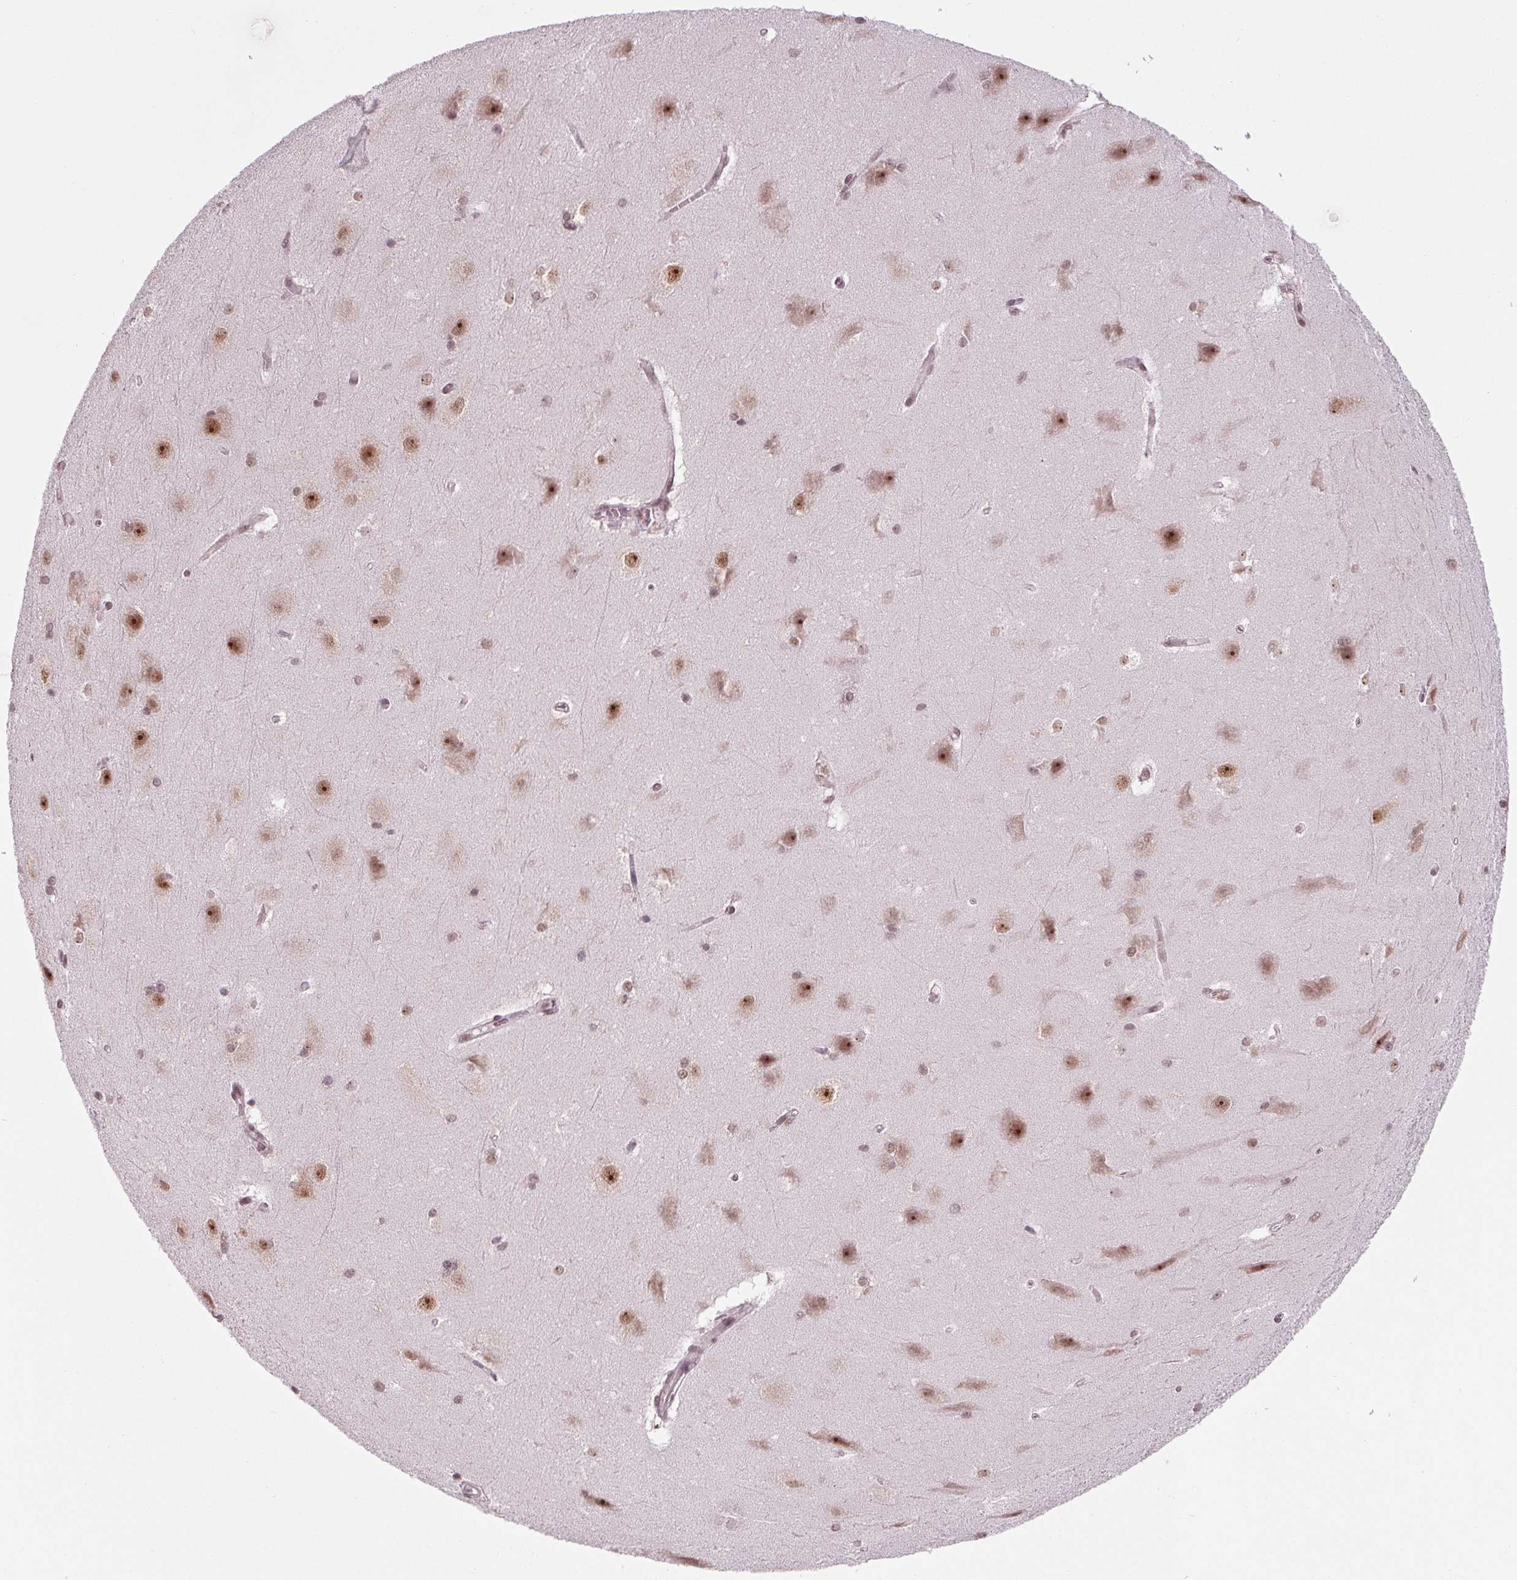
{"staining": {"intensity": "weak", "quantity": "<25%", "location": "nuclear"}, "tissue": "hippocampus", "cell_type": "Glial cells", "image_type": "normal", "snomed": [{"axis": "morphology", "description": "Normal tissue, NOS"}, {"axis": "topography", "description": "Cerebral cortex"}, {"axis": "topography", "description": "Hippocampus"}], "caption": "Hippocampus was stained to show a protein in brown. There is no significant staining in glial cells. (Stains: DAB (3,3'-diaminobenzidine) immunohistochemistry with hematoxylin counter stain, Microscopy: brightfield microscopy at high magnification).", "gene": "DDX41", "patient": {"sex": "female", "age": 19}}